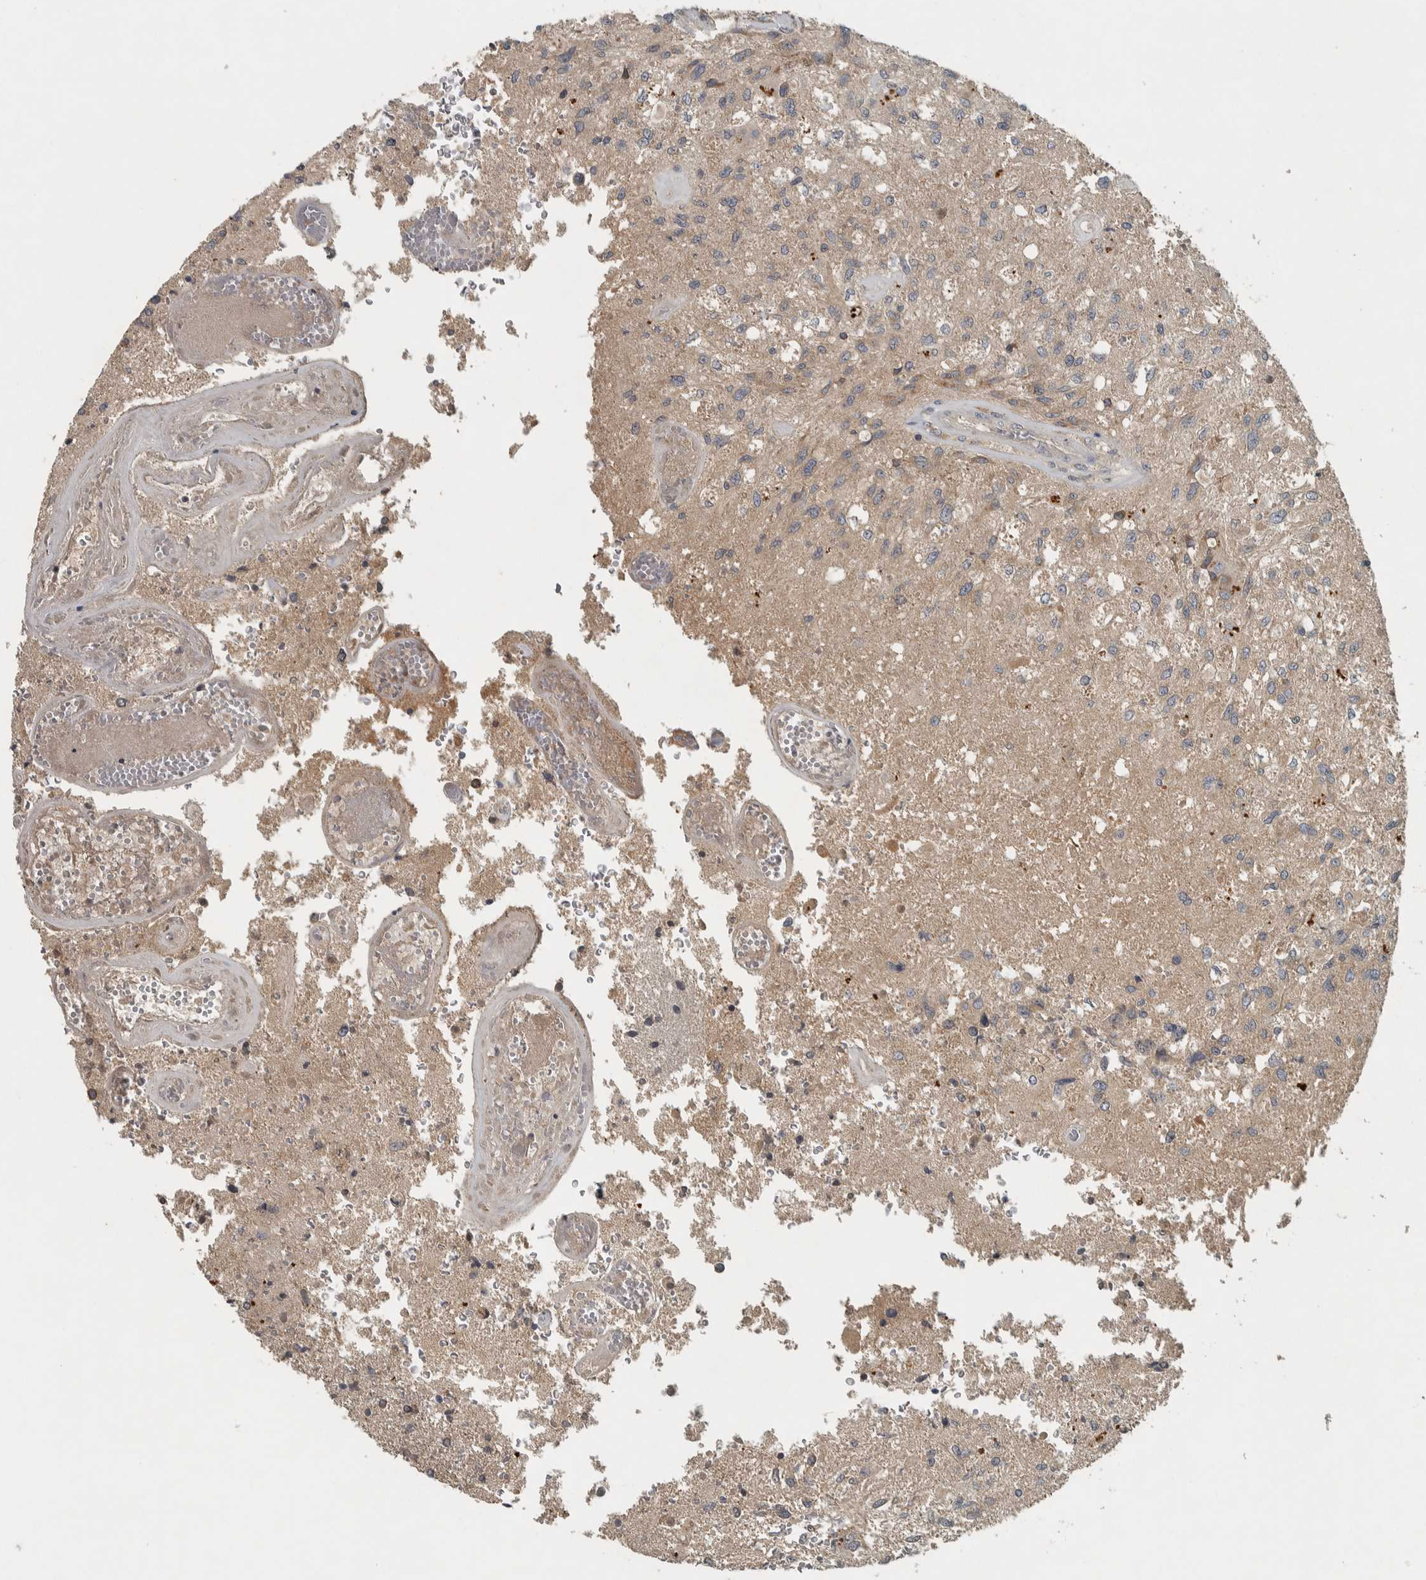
{"staining": {"intensity": "moderate", "quantity": "<25%", "location": "cytoplasmic/membranous"}, "tissue": "glioma", "cell_type": "Tumor cells", "image_type": "cancer", "snomed": [{"axis": "morphology", "description": "Normal tissue, NOS"}, {"axis": "morphology", "description": "Glioma, malignant, High grade"}, {"axis": "topography", "description": "Cerebral cortex"}], "caption": "A high-resolution micrograph shows IHC staining of glioma, which shows moderate cytoplasmic/membranous positivity in about <25% of tumor cells.", "gene": "CLCN2", "patient": {"sex": "male", "age": 77}}